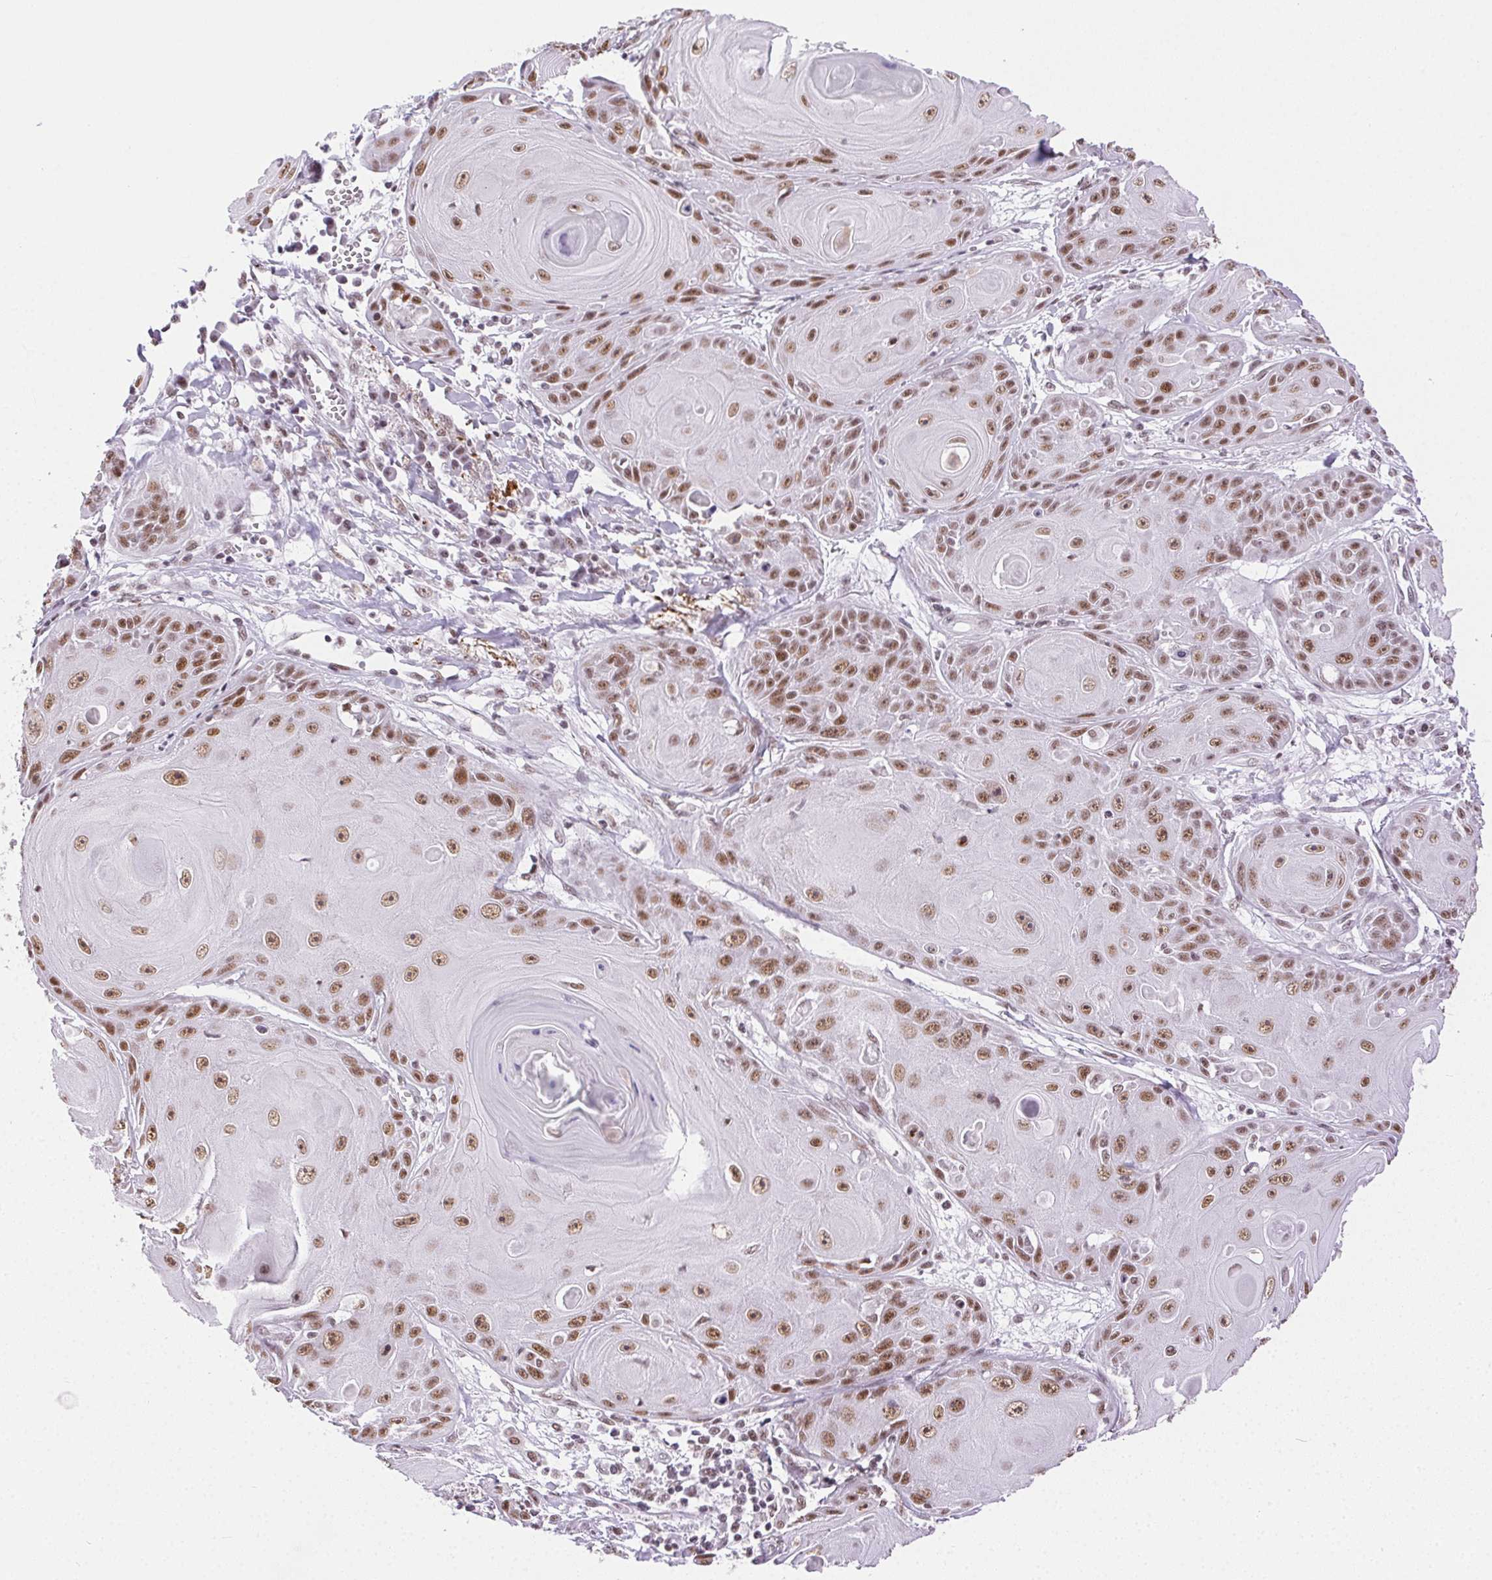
{"staining": {"intensity": "moderate", "quantity": ">75%", "location": "nuclear"}, "tissue": "skin cancer", "cell_type": "Tumor cells", "image_type": "cancer", "snomed": [{"axis": "morphology", "description": "Squamous cell carcinoma, NOS"}, {"axis": "topography", "description": "Skin"}, {"axis": "topography", "description": "Vulva"}], "caption": "Protein expression analysis of skin cancer (squamous cell carcinoma) shows moderate nuclear staining in about >75% of tumor cells.", "gene": "TRA2B", "patient": {"sex": "female", "age": 85}}